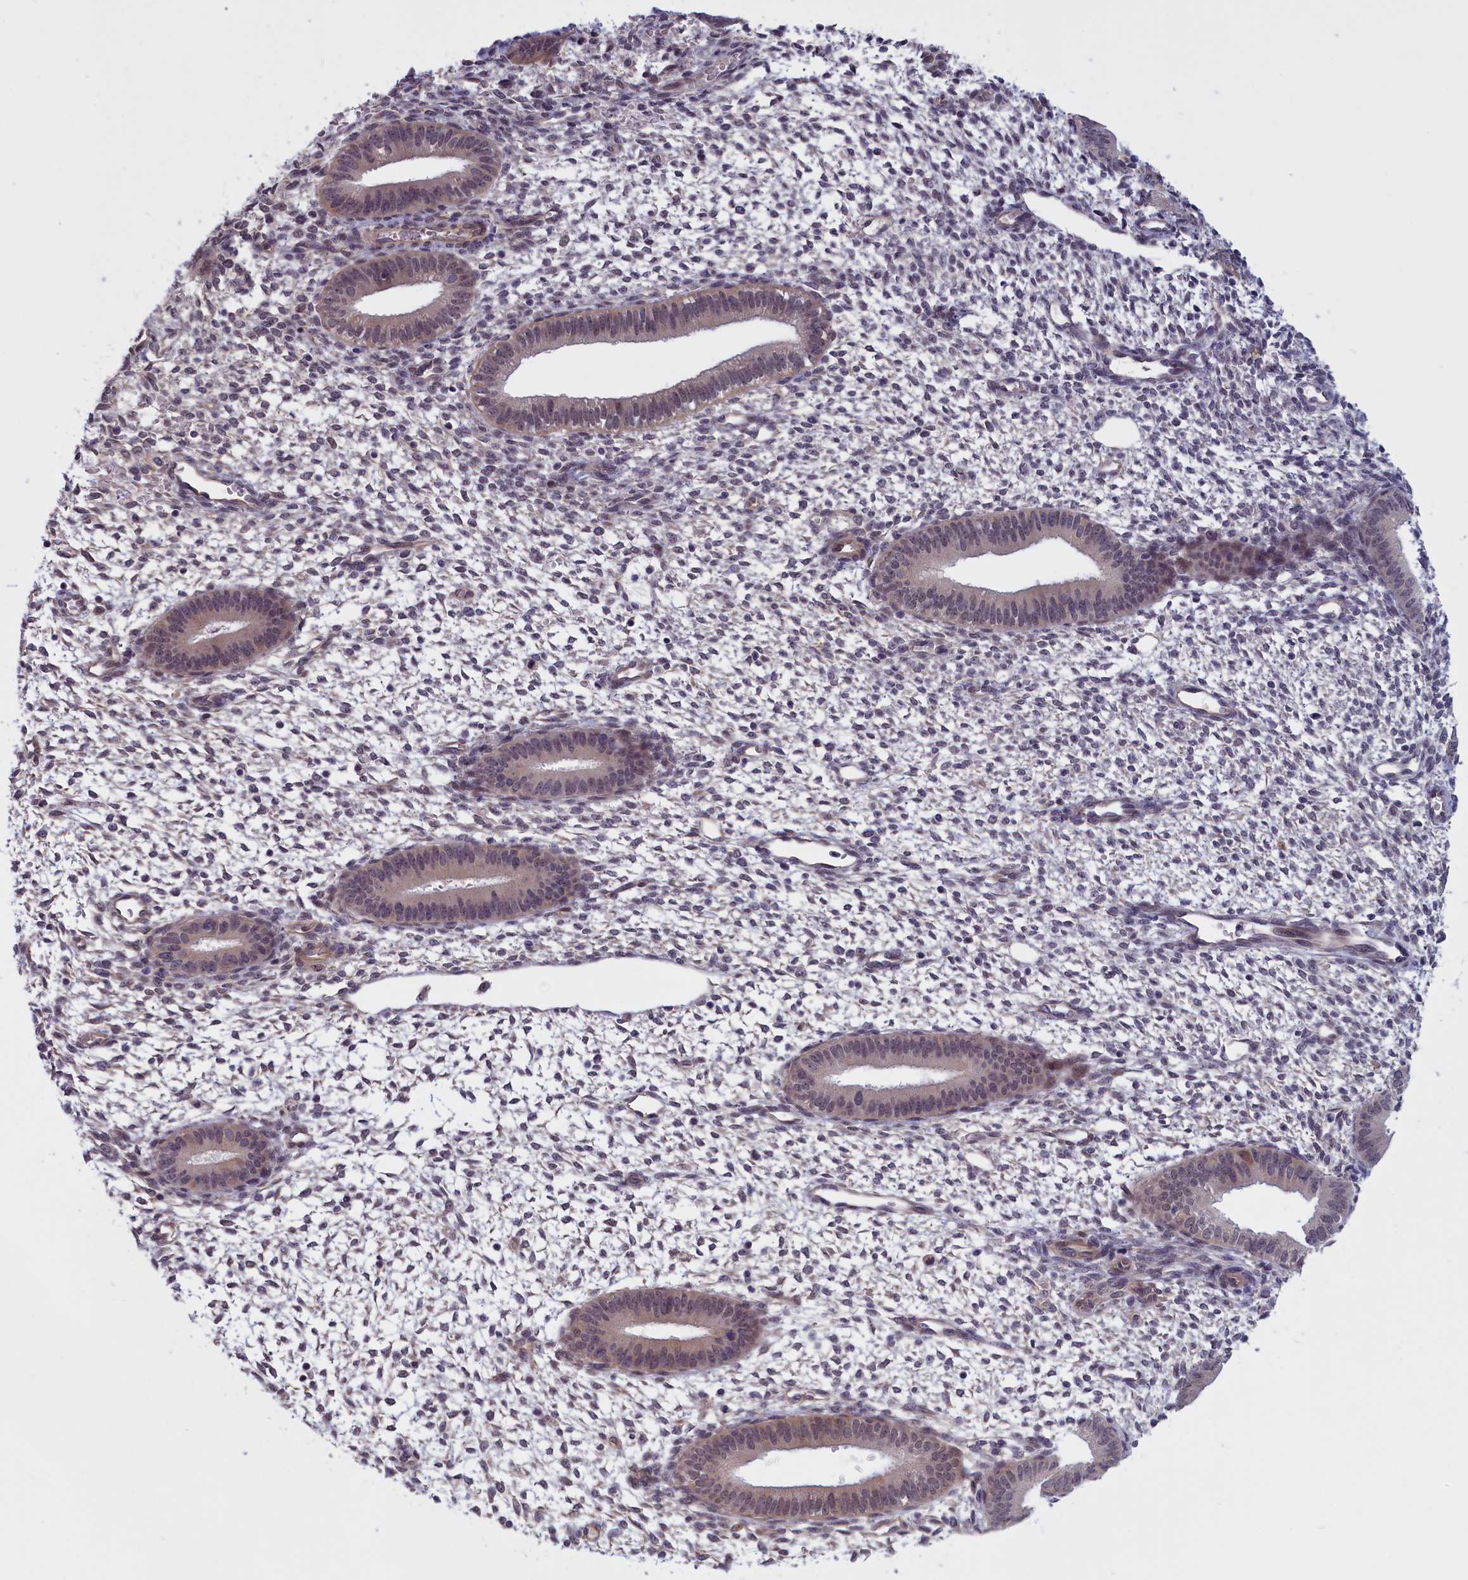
{"staining": {"intensity": "negative", "quantity": "none", "location": "none"}, "tissue": "endometrium", "cell_type": "Cells in endometrial stroma", "image_type": "normal", "snomed": [{"axis": "morphology", "description": "Normal tissue, NOS"}, {"axis": "topography", "description": "Endometrium"}], "caption": "Immunohistochemistry photomicrograph of normal human endometrium stained for a protein (brown), which displays no positivity in cells in endometrial stroma.", "gene": "IGFALS", "patient": {"sex": "female", "age": 46}}